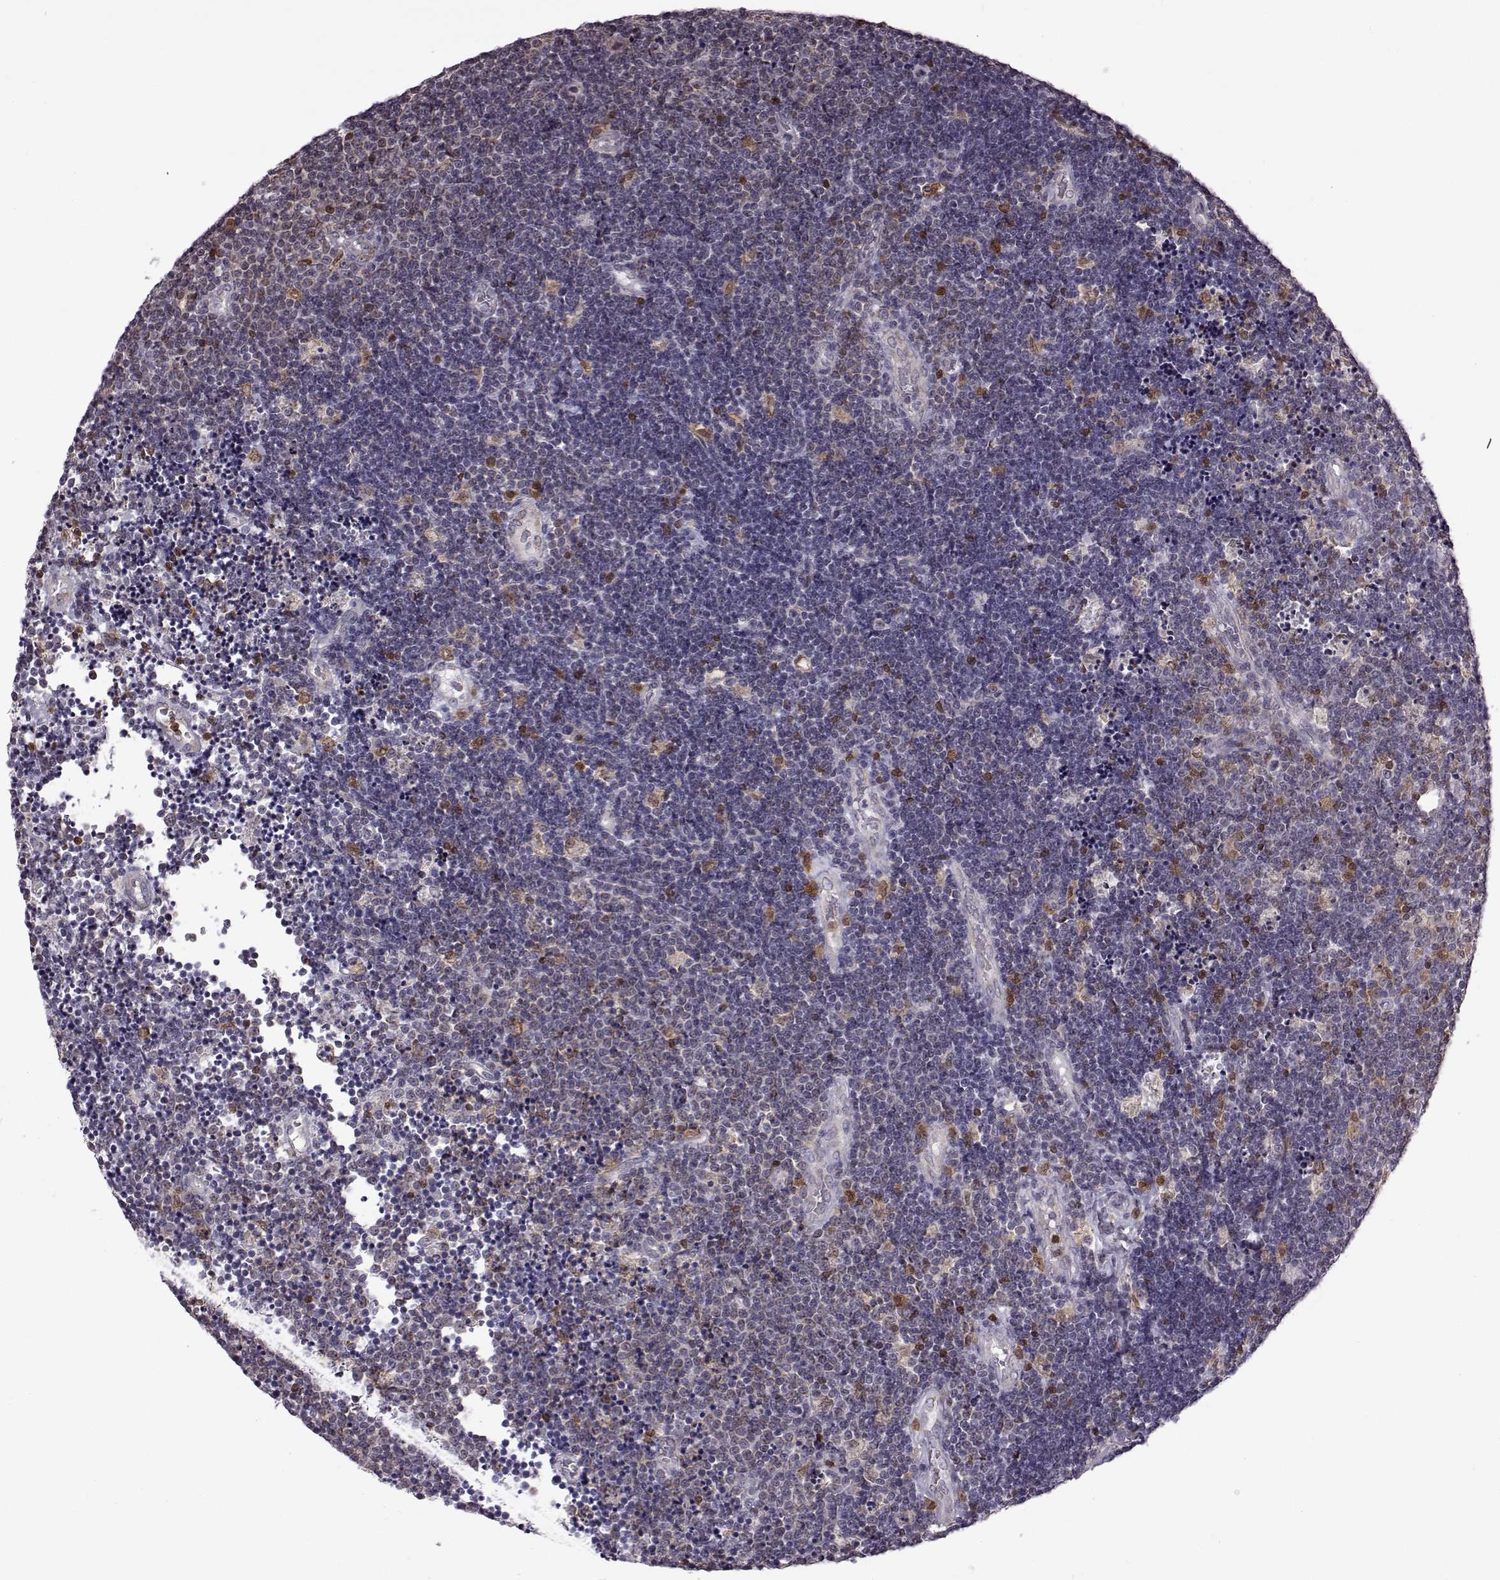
{"staining": {"intensity": "negative", "quantity": "none", "location": "none"}, "tissue": "lymphoma", "cell_type": "Tumor cells", "image_type": "cancer", "snomed": [{"axis": "morphology", "description": "Malignant lymphoma, non-Hodgkin's type, Low grade"}, {"axis": "topography", "description": "Brain"}], "caption": "High magnification brightfield microscopy of lymphoma stained with DAB (3,3'-diaminobenzidine) (brown) and counterstained with hematoxylin (blue): tumor cells show no significant positivity.", "gene": "DOK2", "patient": {"sex": "female", "age": 66}}